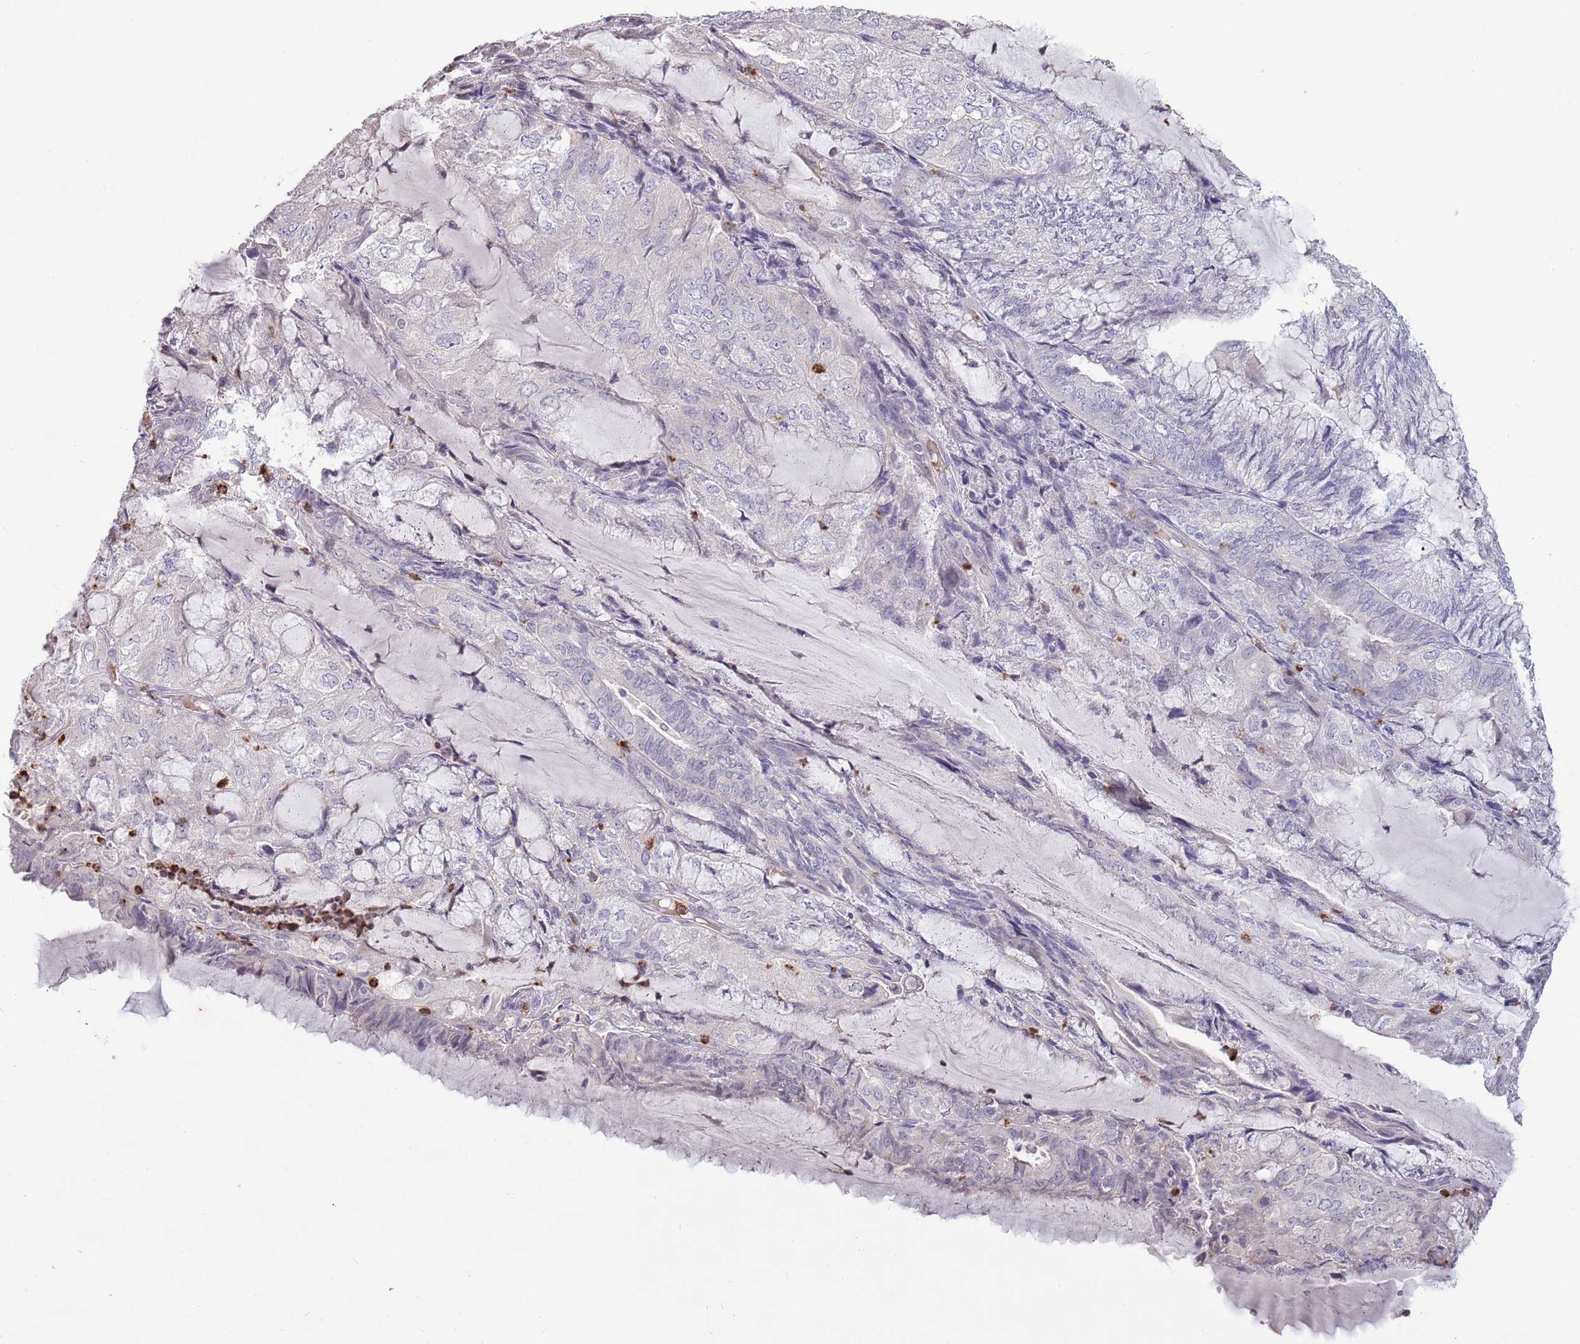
{"staining": {"intensity": "negative", "quantity": "none", "location": "none"}, "tissue": "endometrial cancer", "cell_type": "Tumor cells", "image_type": "cancer", "snomed": [{"axis": "morphology", "description": "Adenocarcinoma, NOS"}, {"axis": "topography", "description": "Endometrium"}], "caption": "Protein analysis of endometrial adenocarcinoma demonstrates no significant positivity in tumor cells. The staining was performed using DAB to visualize the protein expression in brown, while the nuclei were stained in blue with hematoxylin (Magnification: 20x).", "gene": "P2RY13", "patient": {"sex": "female", "age": 81}}